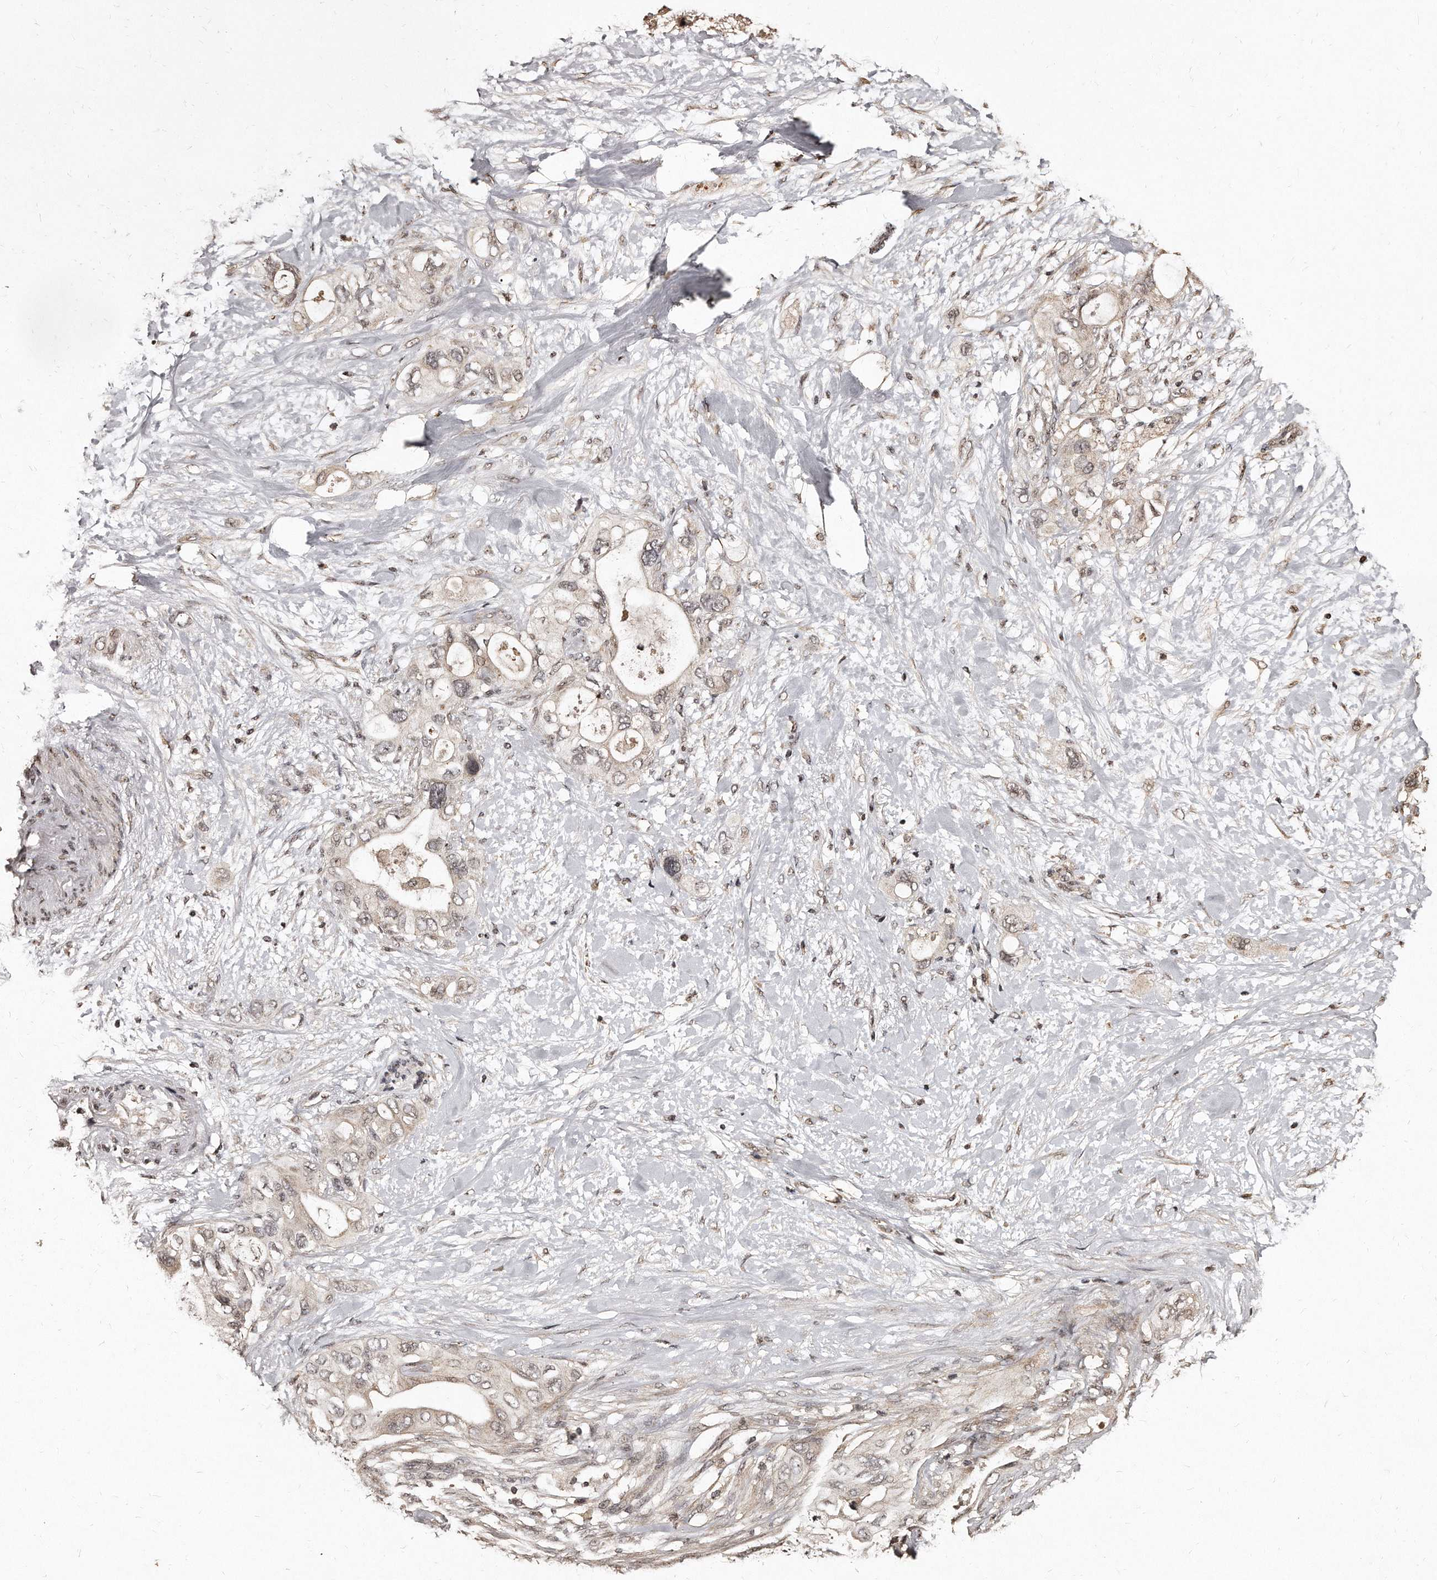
{"staining": {"intensity": "weak", "quantity": ">75%", "location": "cytoplasmic/membranous,nuclear"}, "tissue": "pancreatic cancer", "cell_type": "Tumor cells", "image_type": "cancer", "snomed": [{"axis": "morphology", "description": "Adenocarcinoma, NOS"}, {"axis": "topography", "description": "Pancreas"}], "caption": "Weak cytoplasmic/membranous and nuclear staining for a protein is seen in about >75% of tumor cells of pancreatic cancer (adenocarcinoma) using IHC.", "gene": "TSHR", "patient": {"sex": "female", "age": 56}}